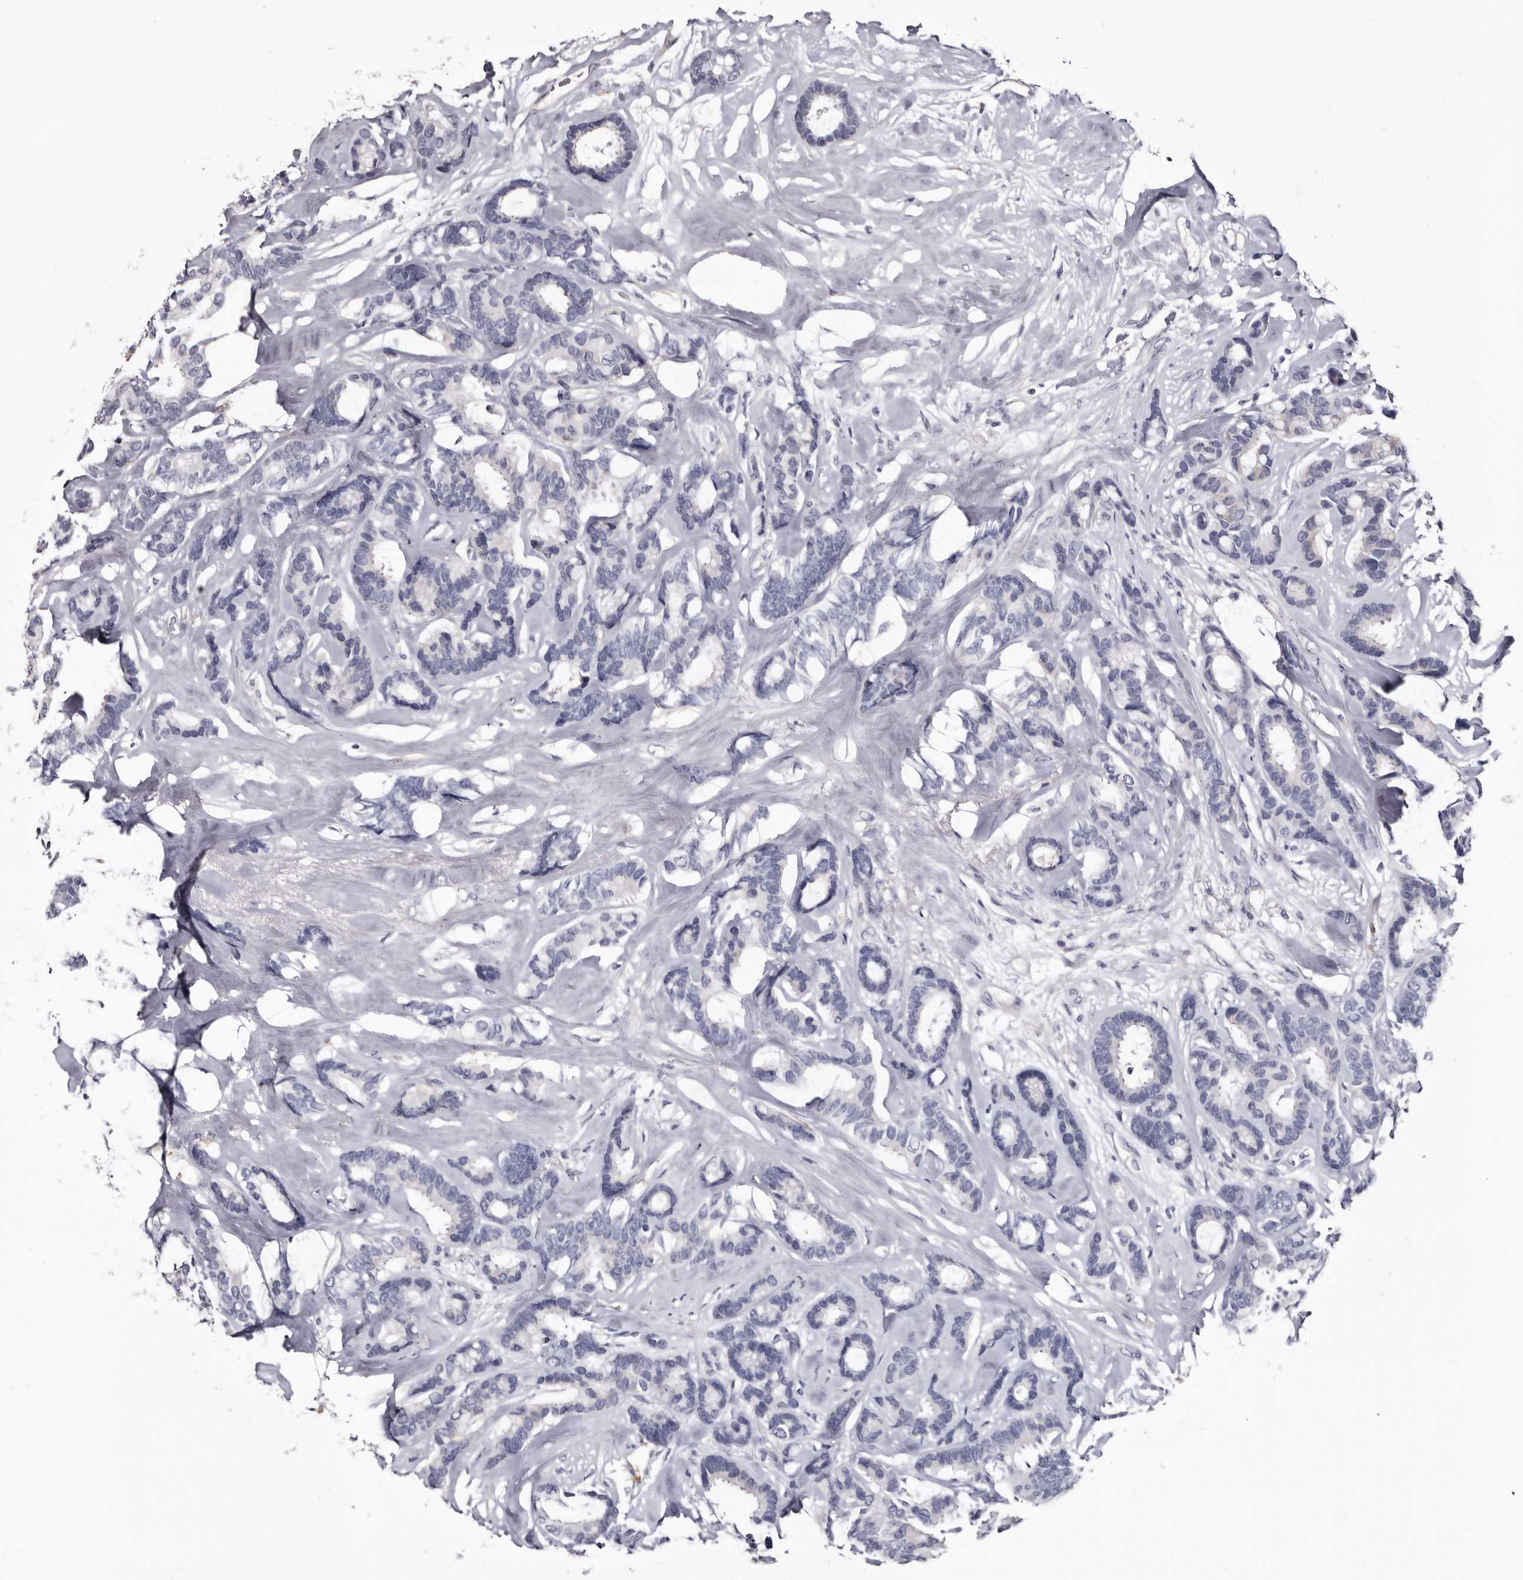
{"staining": {"intensity": "negative", "quantity": "none", "location": "none"}, "tissue": "breast cancer", "cell_type": "Tumor cells", "image_type": "cancer", "snomed": [{"axis": "morphology", "description": "Duct carcinoma"}, {"axis": "topography", "description": "Breast"}], "caption": "Immunohistochemical staining of infiltrating ductal carcinoma (breast) shows no significant positivity in tumor cells. Nuclei are stained in blue.", "gene": "BPGM", "patient": {"sex": "female", "age": 87}}